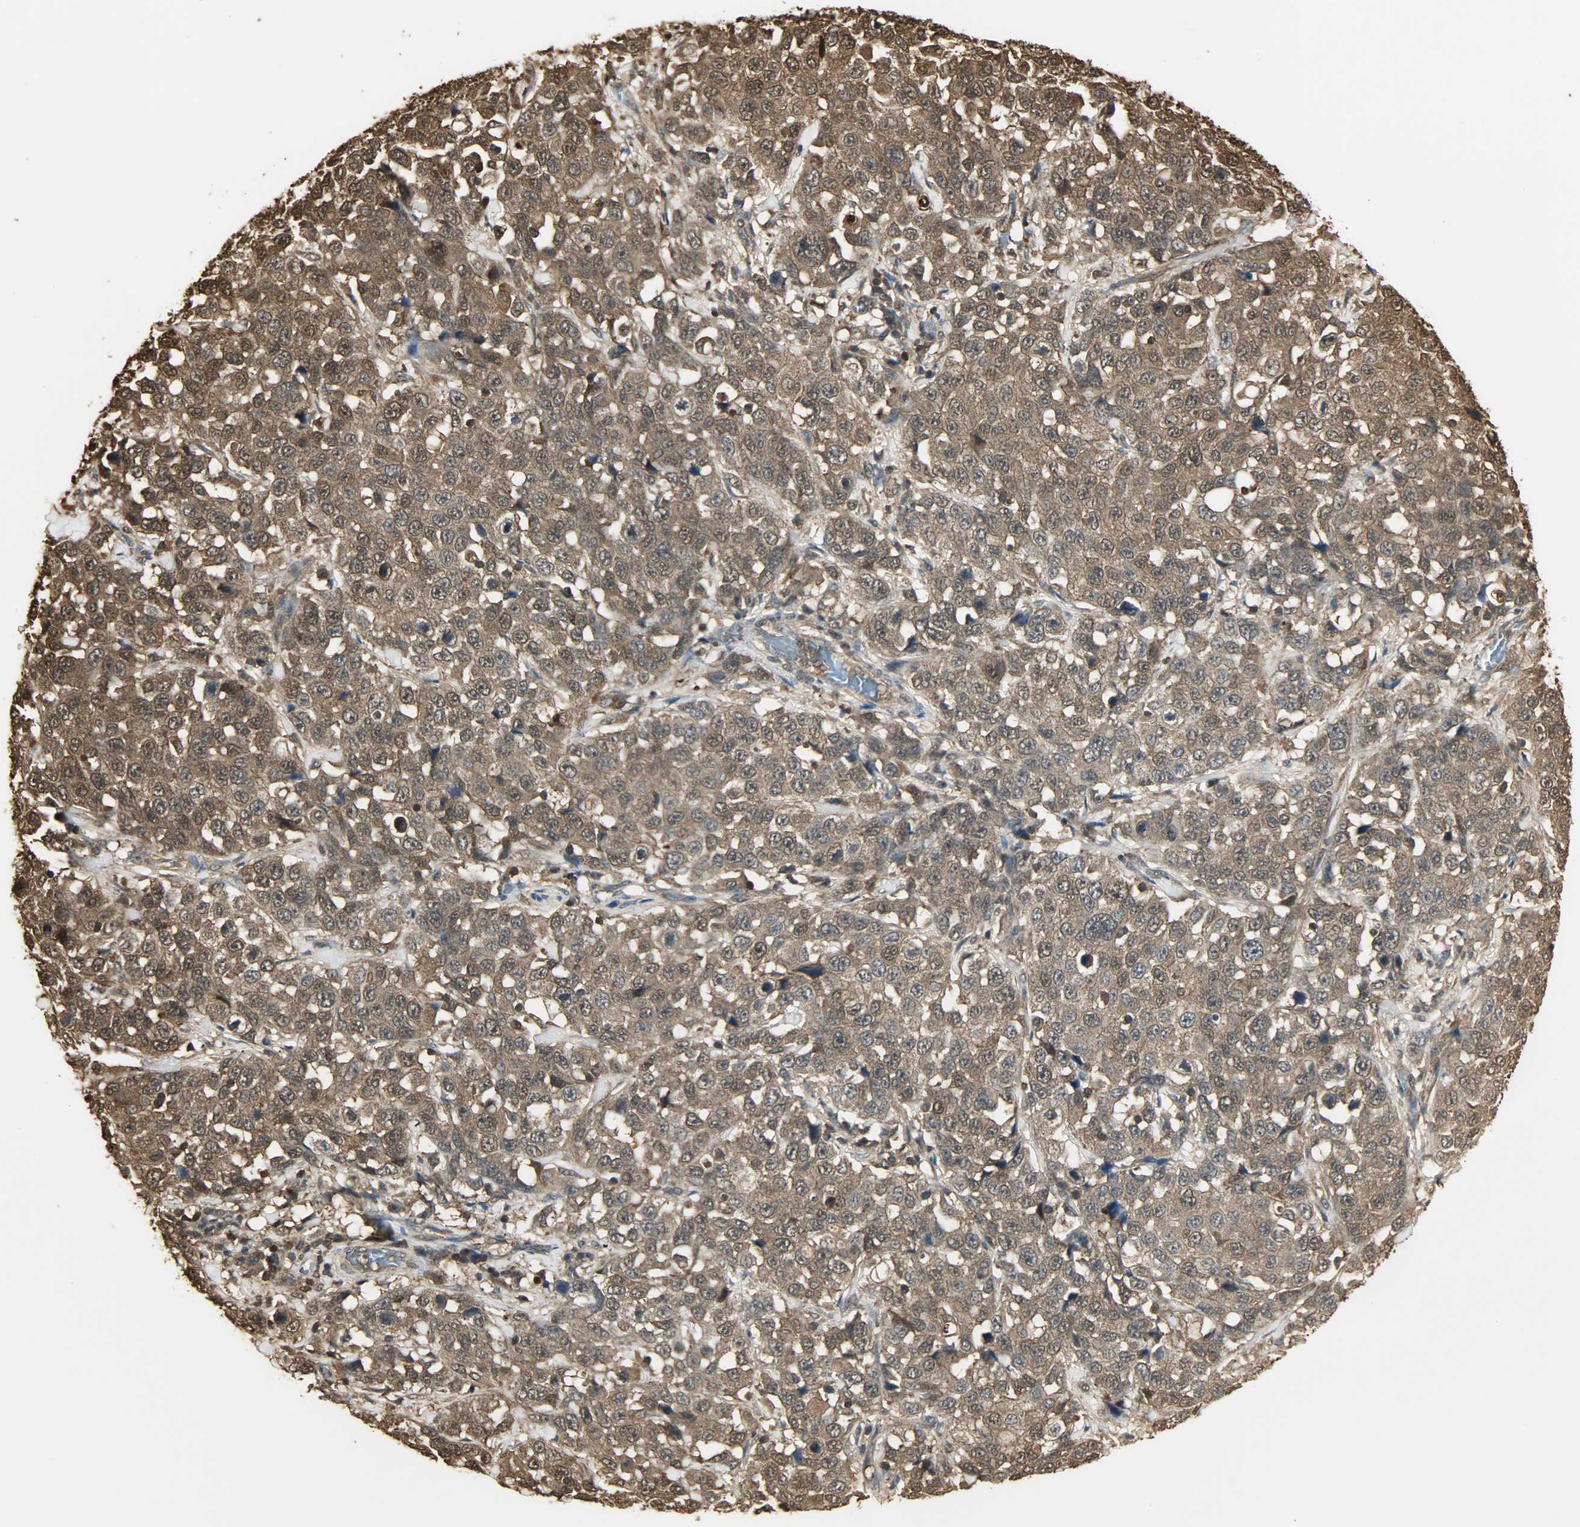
{"staining": {"intensity": "strong", "quantity": ">75%", "location": "cytoplasmic/membranous,nuclear"}, "tissue": "stomach cancer", "cell_type": "Tumor cells", "image_type": "cancer", "snomed": [{"axis": "morphology", "description": "Normal tissue, NOS"}, {"axis": "morphology", "description": "Adenocarcinoma, NOS"}, {"axis": "topography", "description": "Stomach"}], "caption": "Protein expression analysis of human adenocarcinoma (stomach) reveals strong cytoplasmic/membranous and nuclear expression in approximately >75% of tumor cells.", "gene": "YWHAZ", "patient": {"sex": "male", "age": 48}}